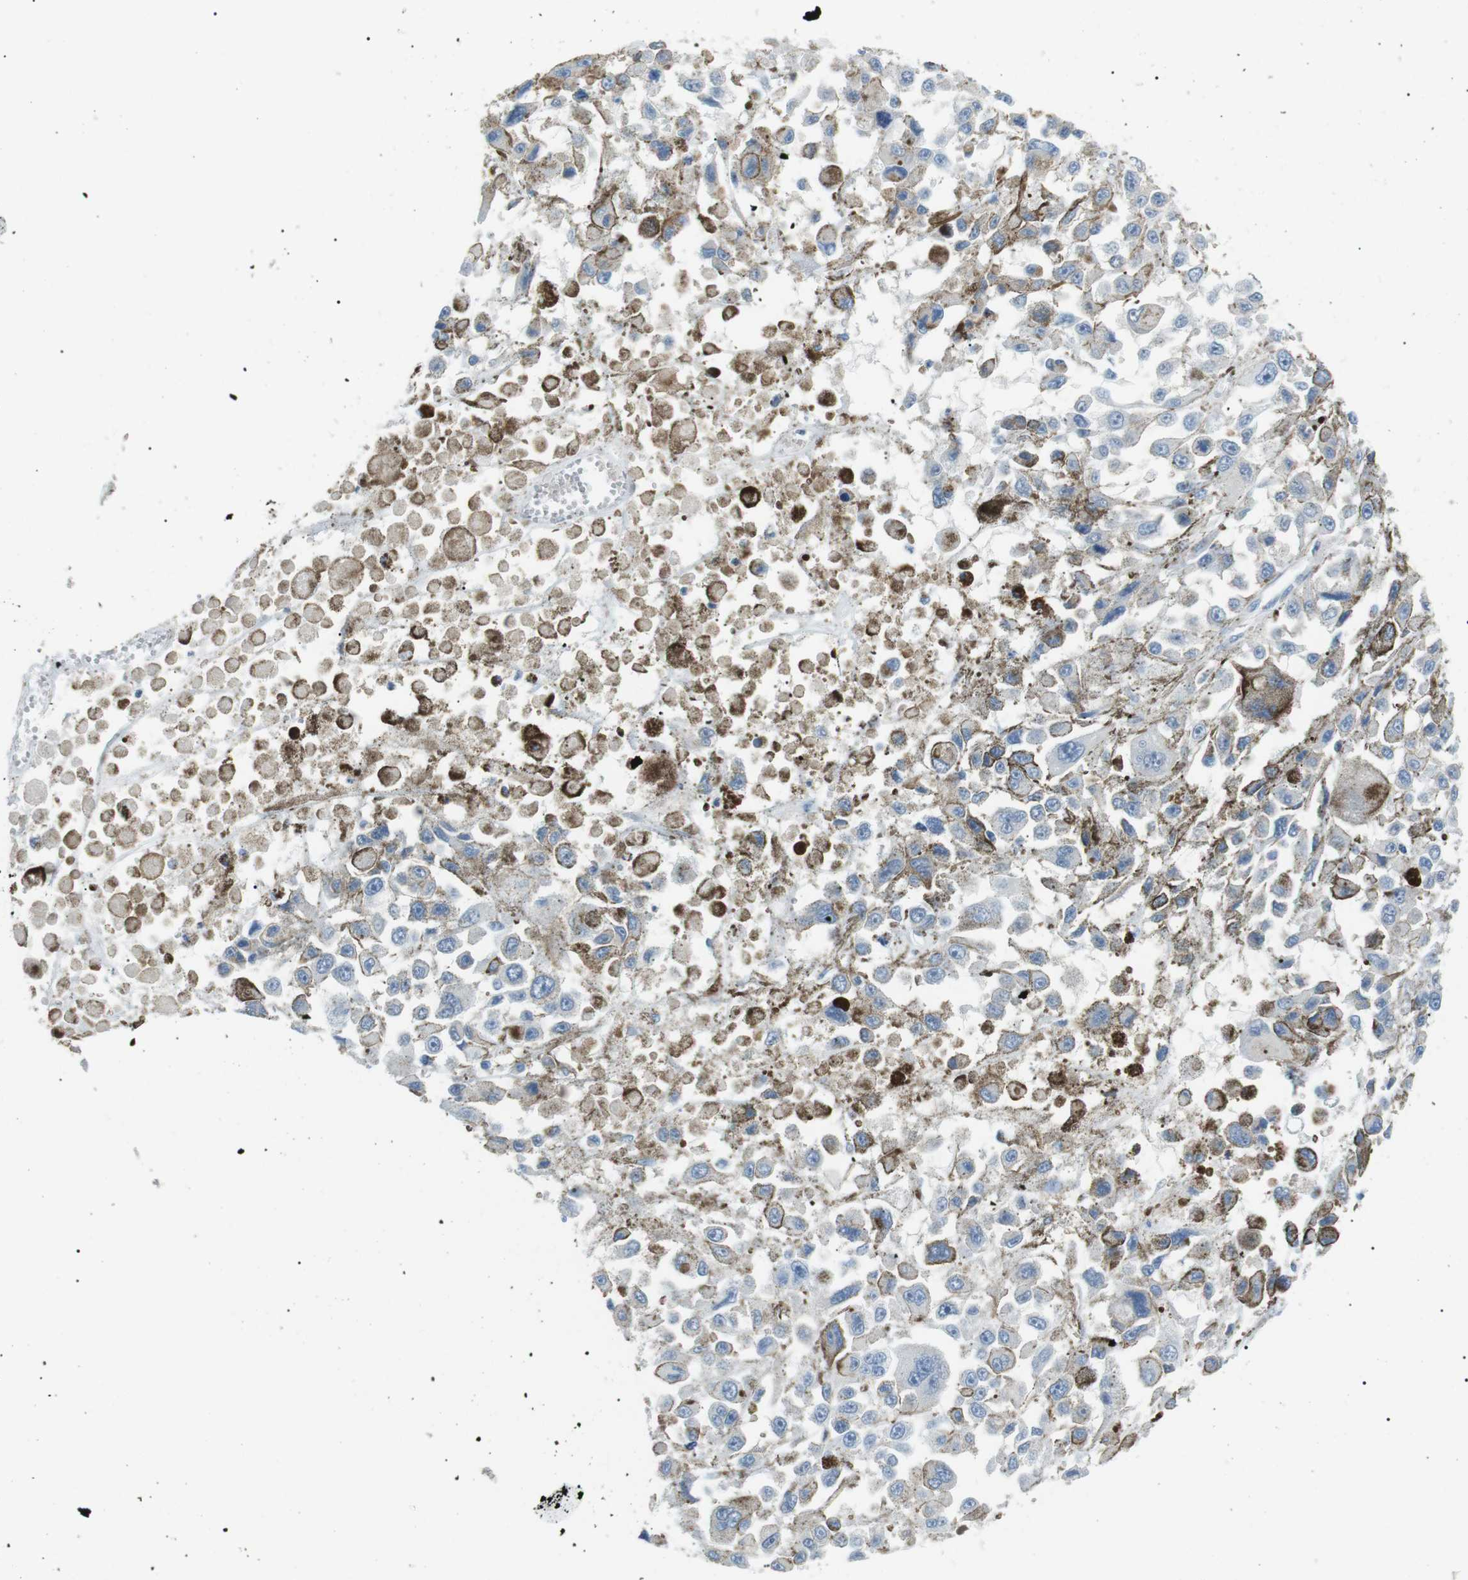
{"staining": {"intensity": "negative", "quantity": "none", "location": "none"}, "tissue": "melanoma", "cell_type": "Tumor cells", "image_type": "cancer", "snomed": [{"axis": "morphology", "description": "Malignant melanoma, Metastatic site"}, {"axis": "topography", "description": "Lymph node"}], "caption": "An image of human malignant melanoma (metastatic site) is negative for staining in tumor cells.", "gene": "CDH26", "patient": {"sex": "male", "age": 59}}